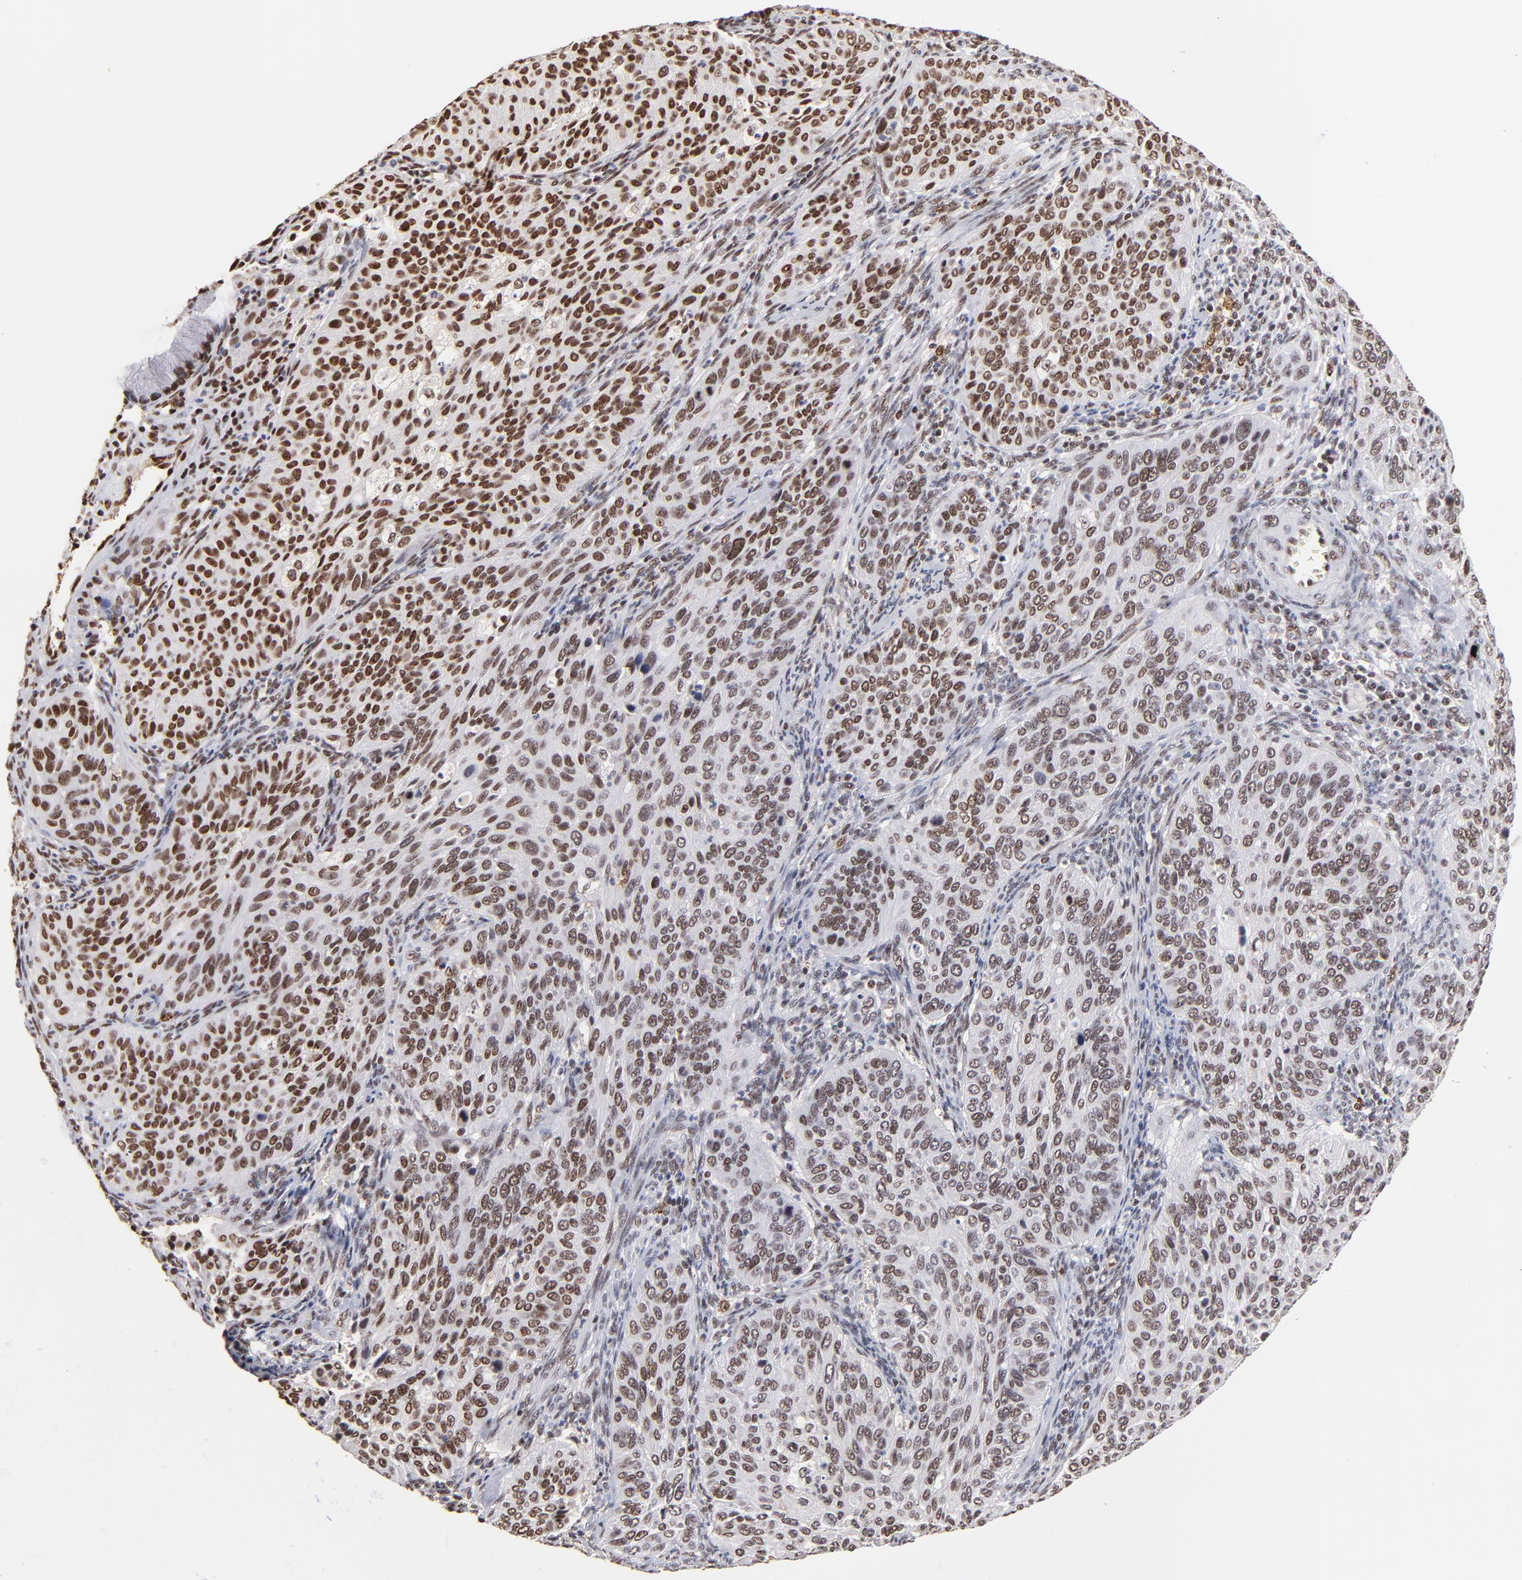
{"staining": {"intensity": "strong", "quantity": ">75%", "location": "nuclear"}, "tissue": "cervical cancer", "cell_type": "Tumor cells", "image_type": "cancer", "snomed": [{"axis": "morphology", "description": "Squamous cell carcinoma, NOS"}, {"axis": "topography", "description": "Cervix"}], "caption": "Brown immunohistochemical staining in human cervical squamous cell carcinoma shows strong nuclear positivity in approximately >75% of tumor cells.", "gene": "ZNF146", "patient": {"sex": "female", "age": 57}}